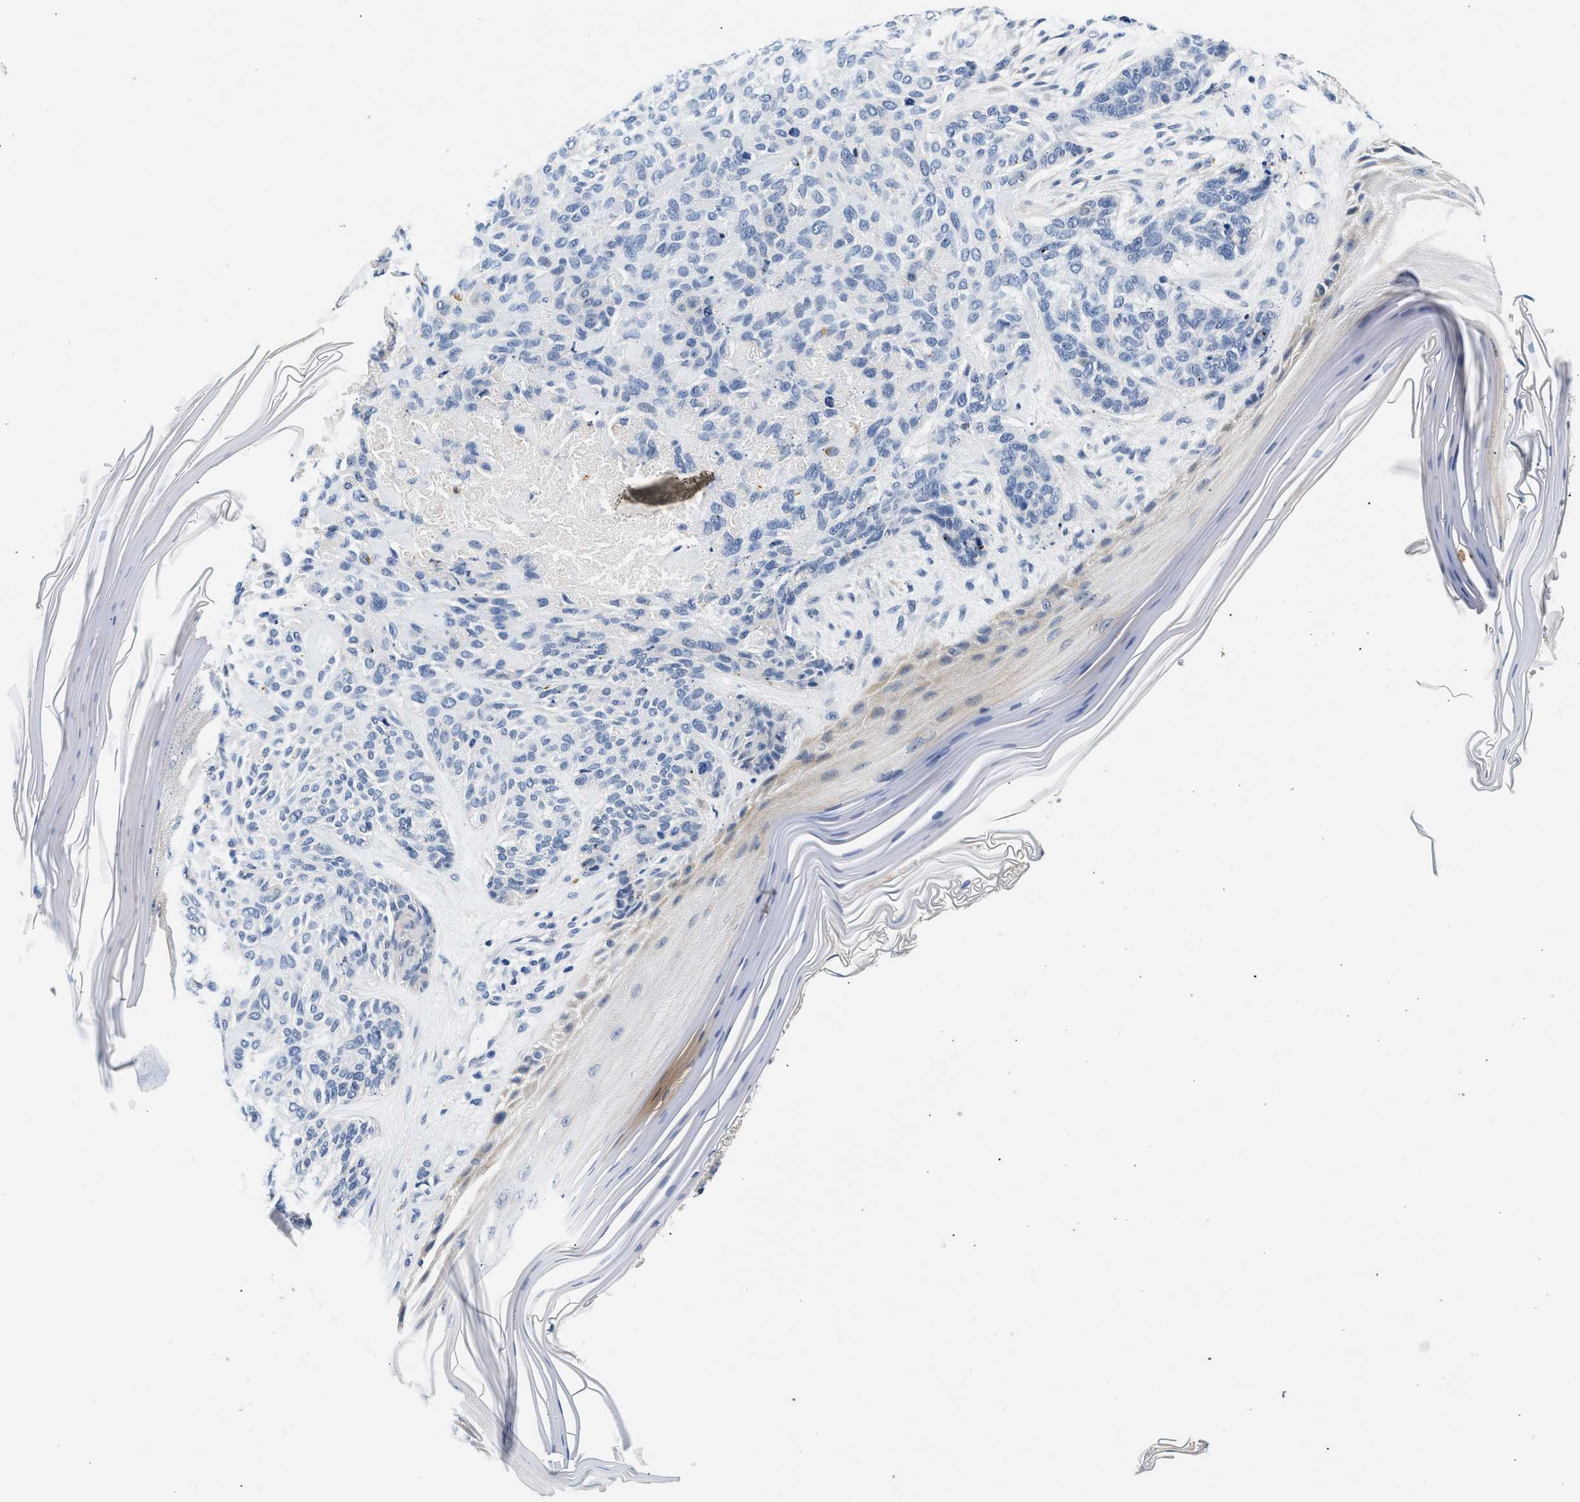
{"staining": {"intensity": "negative", "quantity": "none", "location": "none"}, "tissue": "skin cancer", "cell_type": "Tumor cells", "image_type": "cancer", "snomed": [{"axis": "morphology", "description": "Basal cell carcinoma"}, {"axis": "topography", "description": "Skin"}], "caption": "A micrograph of human skin cancer (basal cell carcinoma) is negative for staining in tumor cells. (Stains: DAB immunohistochemistry with hematoxylin counter stain, Microscopy: brightfield microscopy at high magnification).", "gene": "MED22", "patient": {"sex": "male", "age": 55}}